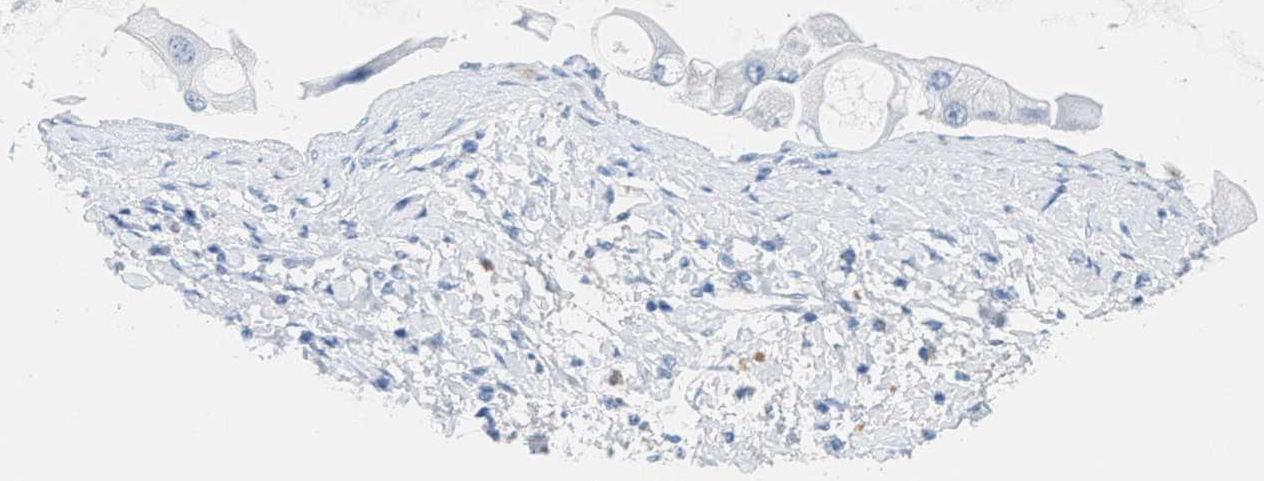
{"staining": {"intensity": "negative", "quantity": "none", "location": "none"}, "tissue": "liver cancer", "cell_type": "Tumor cells", "image_type": "cancer", "snomed": [{"axis": "morphology", "description": "Cholangiocarcinoma"}, {"axis": "topography", "description": "Liver"}], "caption": "Tumor cells are negative for brown protein staining in liver cholangiocarcinoma.", "gene": "TNR", "patient": {"sex": "male", "age": 50}}